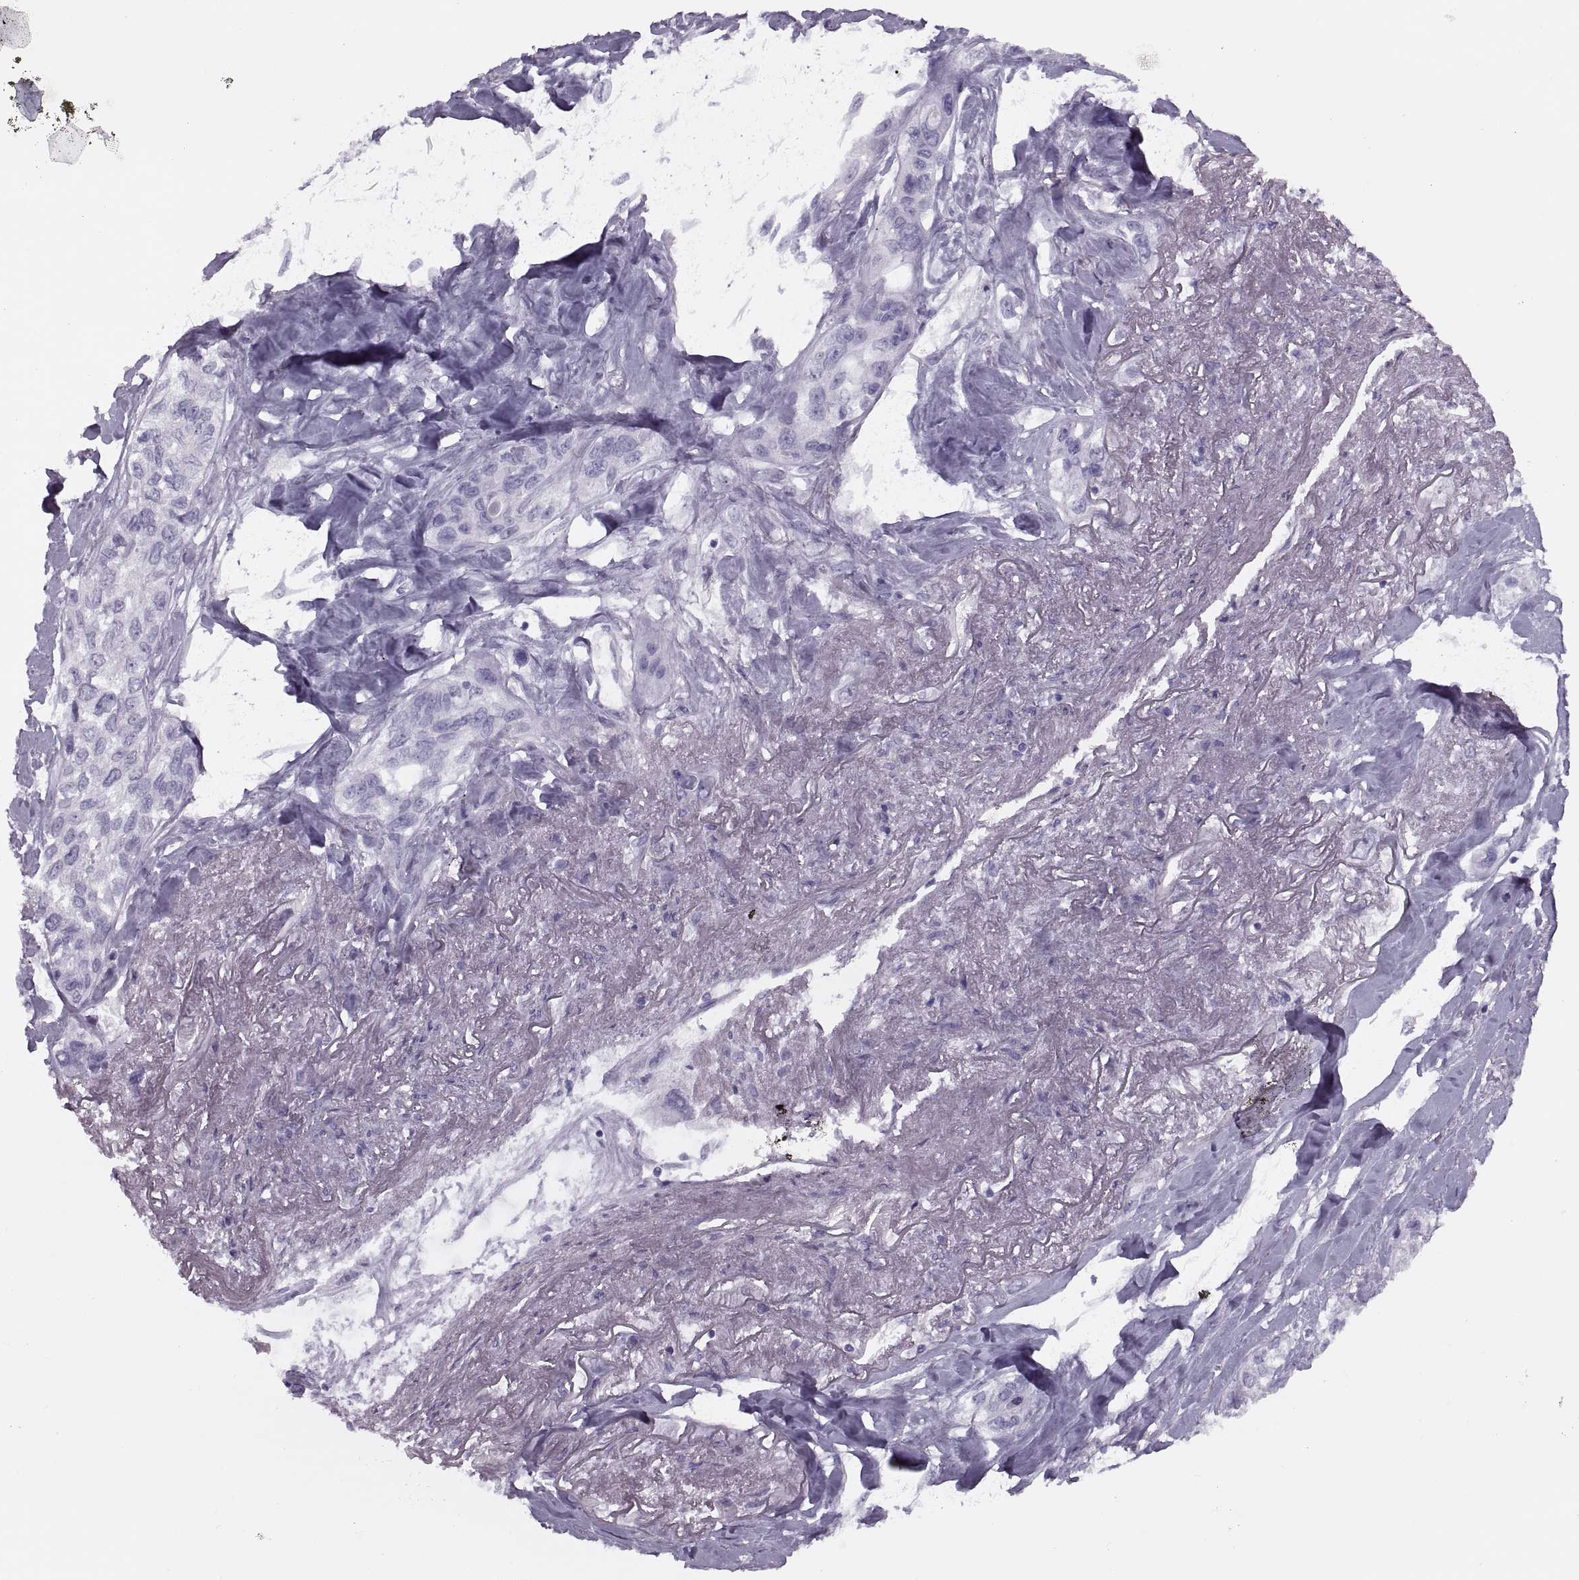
{"staining": {"intensity": "negative", "quantity": "none", "location": "none"}, "tissue": "lung cancer", "cell_type": "Tumor cells", "image_type": "cancer", "snomed": [{"axis": "morphology", "description": "Squamous cell carcinoma, NOS"}, {"axis": "topography", "description": "Lung"}], "caption": "IHC of lung cancer shows no positivity in tumor cells.", "gene": "FAM24A", "patient": {"sex": "female", "age": 70}}